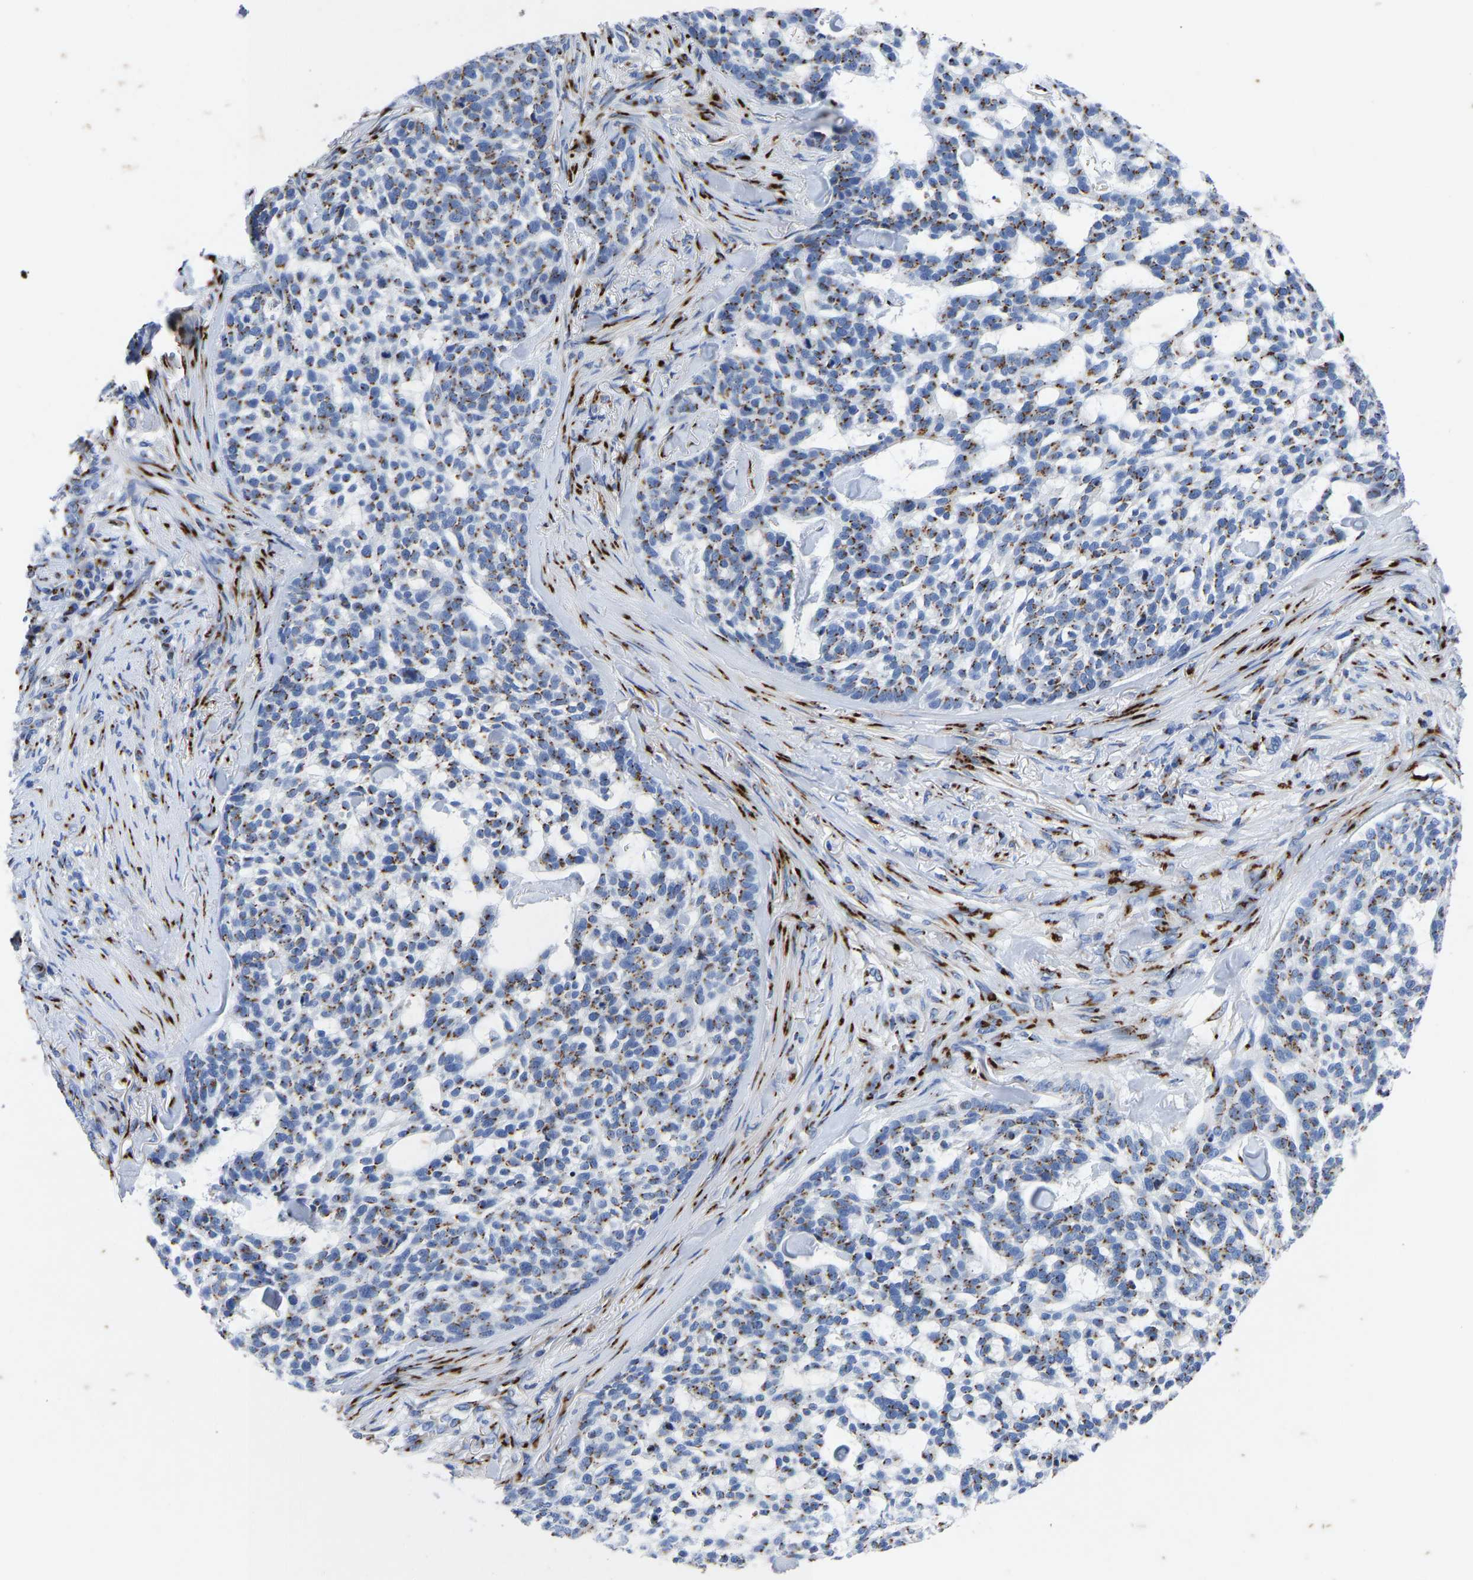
{"staining": {"intensity": "moderate", "quantity": ">75%", "location": "cytoplasmic/membranous"}, "tissue": "skin cancer", "cell_type": "Tumor cells", "image_type": "cancer", "snomed": [{"axis": "morphology", "description": "Basal cell carcinoma"}, {"axis": "topography", "description": "Skin"}], "caption": "Immunohistochemistry (DAB) staining of human skin cancer exhibits moderate cytoplasmic/membranous protein positivity in approximately >75% of tumor cells.", "gene": "TMEM87A", "patient": {"sex": "female", "age": 64}}